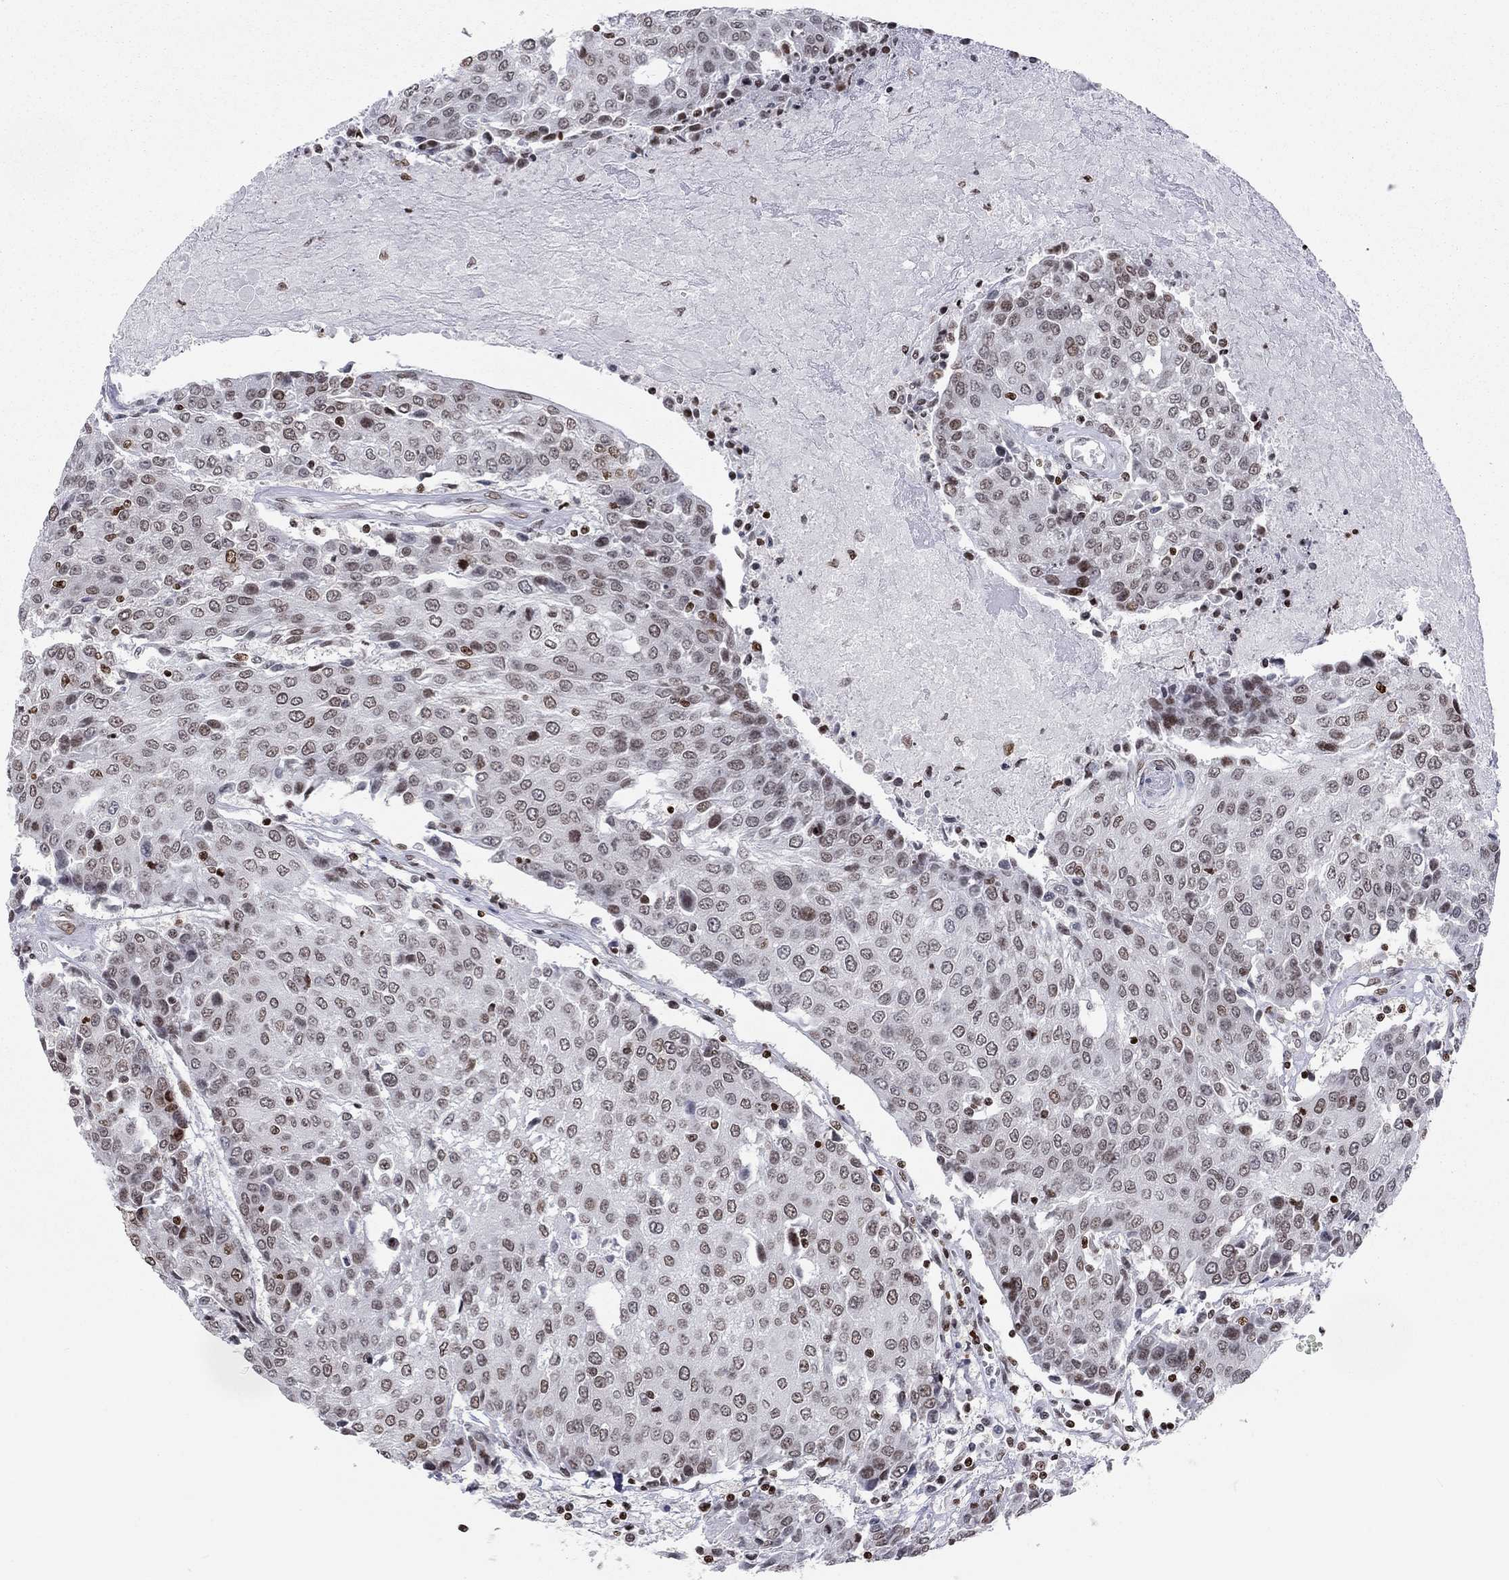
{"staining": {"intensity": "moderate", "quantity": "<25%", "location": "nuclear"}, "tissue": "urothelial cancer", "cell_type": "Tumor cells", "image_type": "cancer", "snomed": [{"axis": "morphology", "description": "Urothelial carcinoma, High grade"}, {"axis": "topography", "description": "Urinary bladder"}], "caption": "High-grade urothelial carcinoma stained for a protein (brown) displays moderate nuclear positive positivity in about <25% of tumor cells.", "gene": "H2AX", "patient": {"sex": "female", "age": 85}}